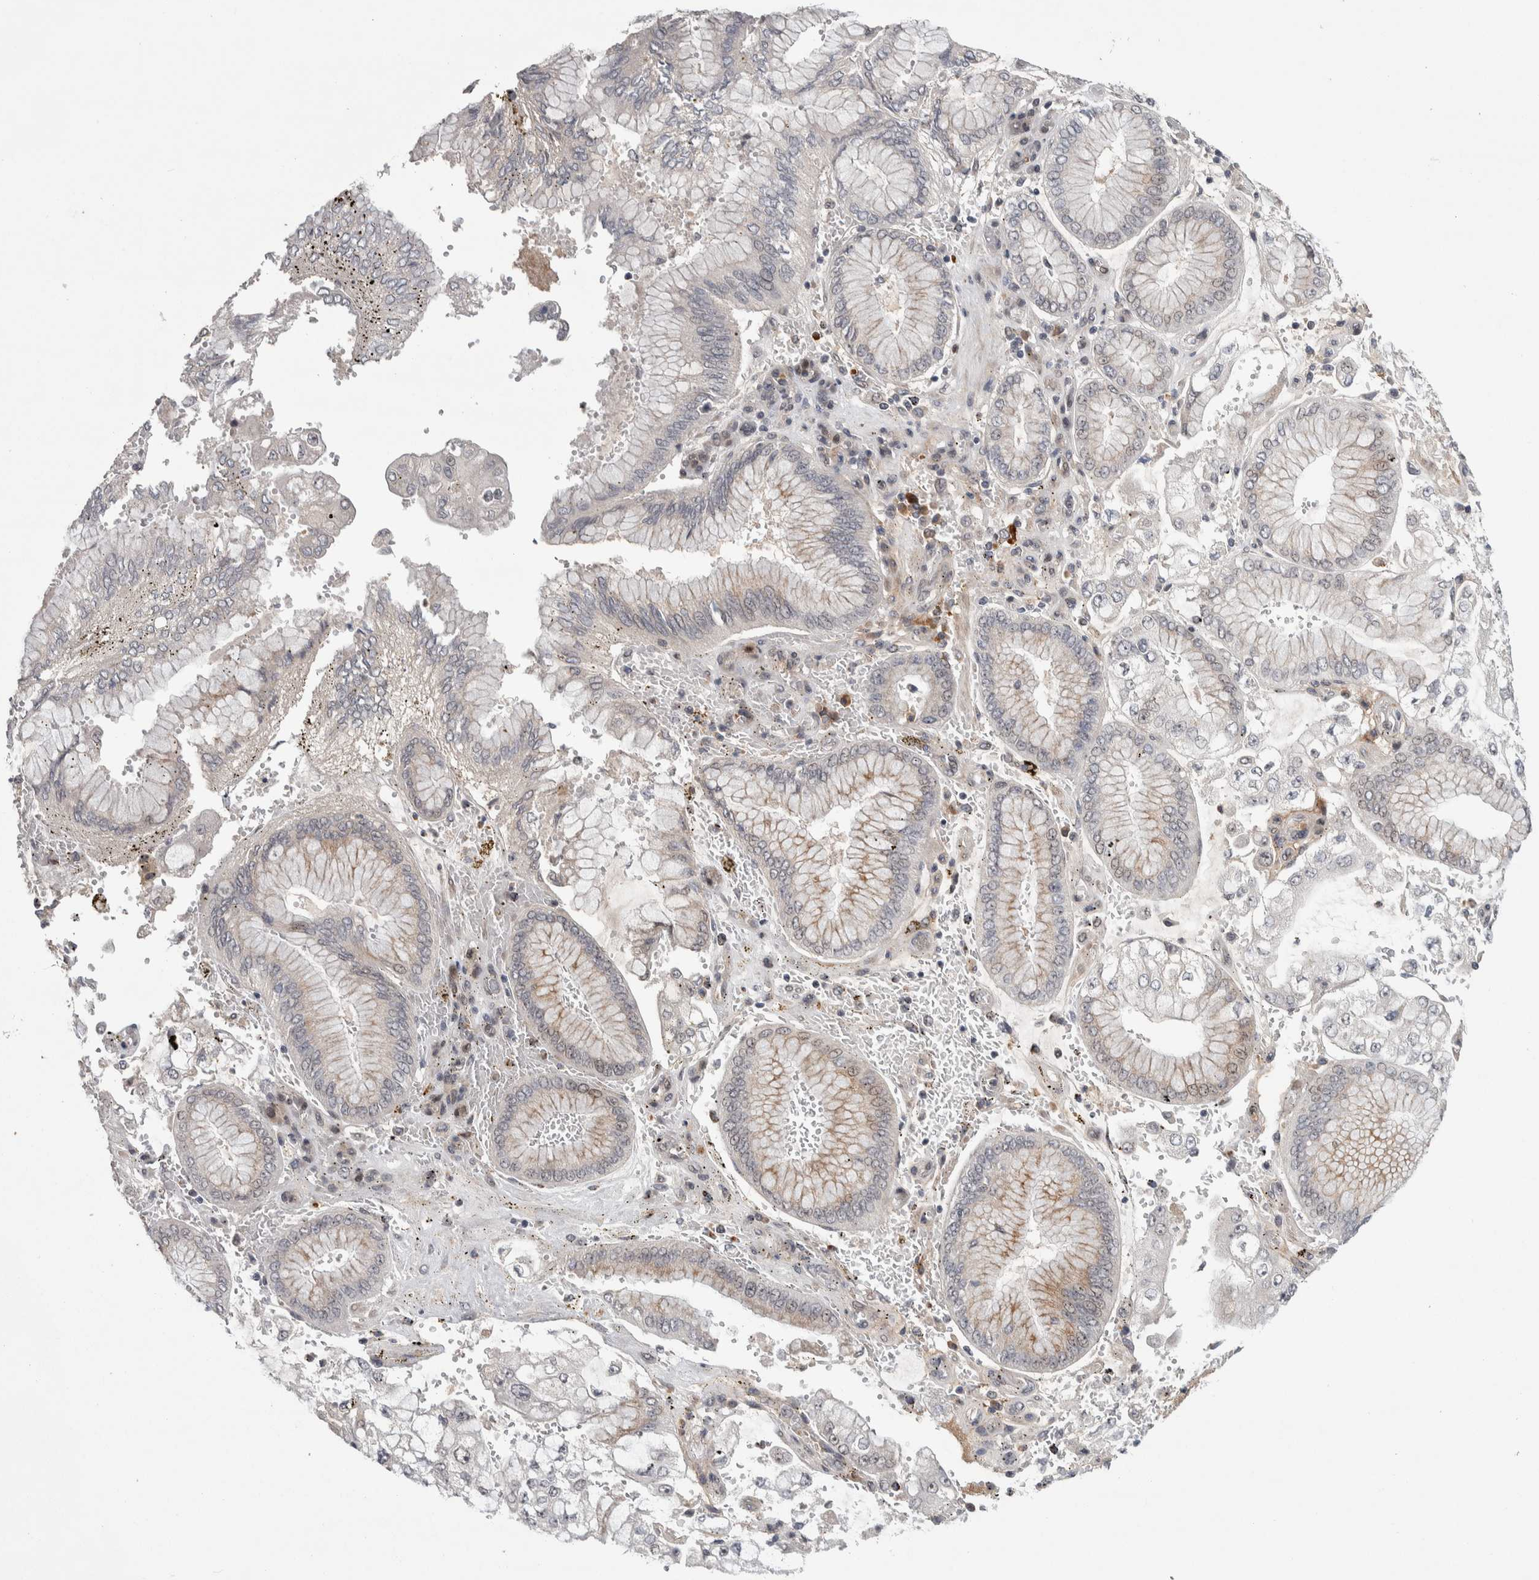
{"staining": {"intensity": "weak", "quantity": "<25%", "location": "cytoplasmic/membranous,nuclear"}, "tissue": "stomach cancer", "cell_type": "Tumor cells", "image_type": "cancer", "snomed": [{"axis": "morphology", "description": "Adenocarcinoma, NOS"}, {"axis": "topography", "description": "Stomach"}], "caption": "Protein analysis of stomach cancer shows no significant positivity in tumor cells. (Brightfield microscopy of DAB (3,3'-diaminobenzidine) immunohistochemistry (IHC) at high magnification).", "gene": "ASPN", "patient": {"sex": "male", "age": 76}}